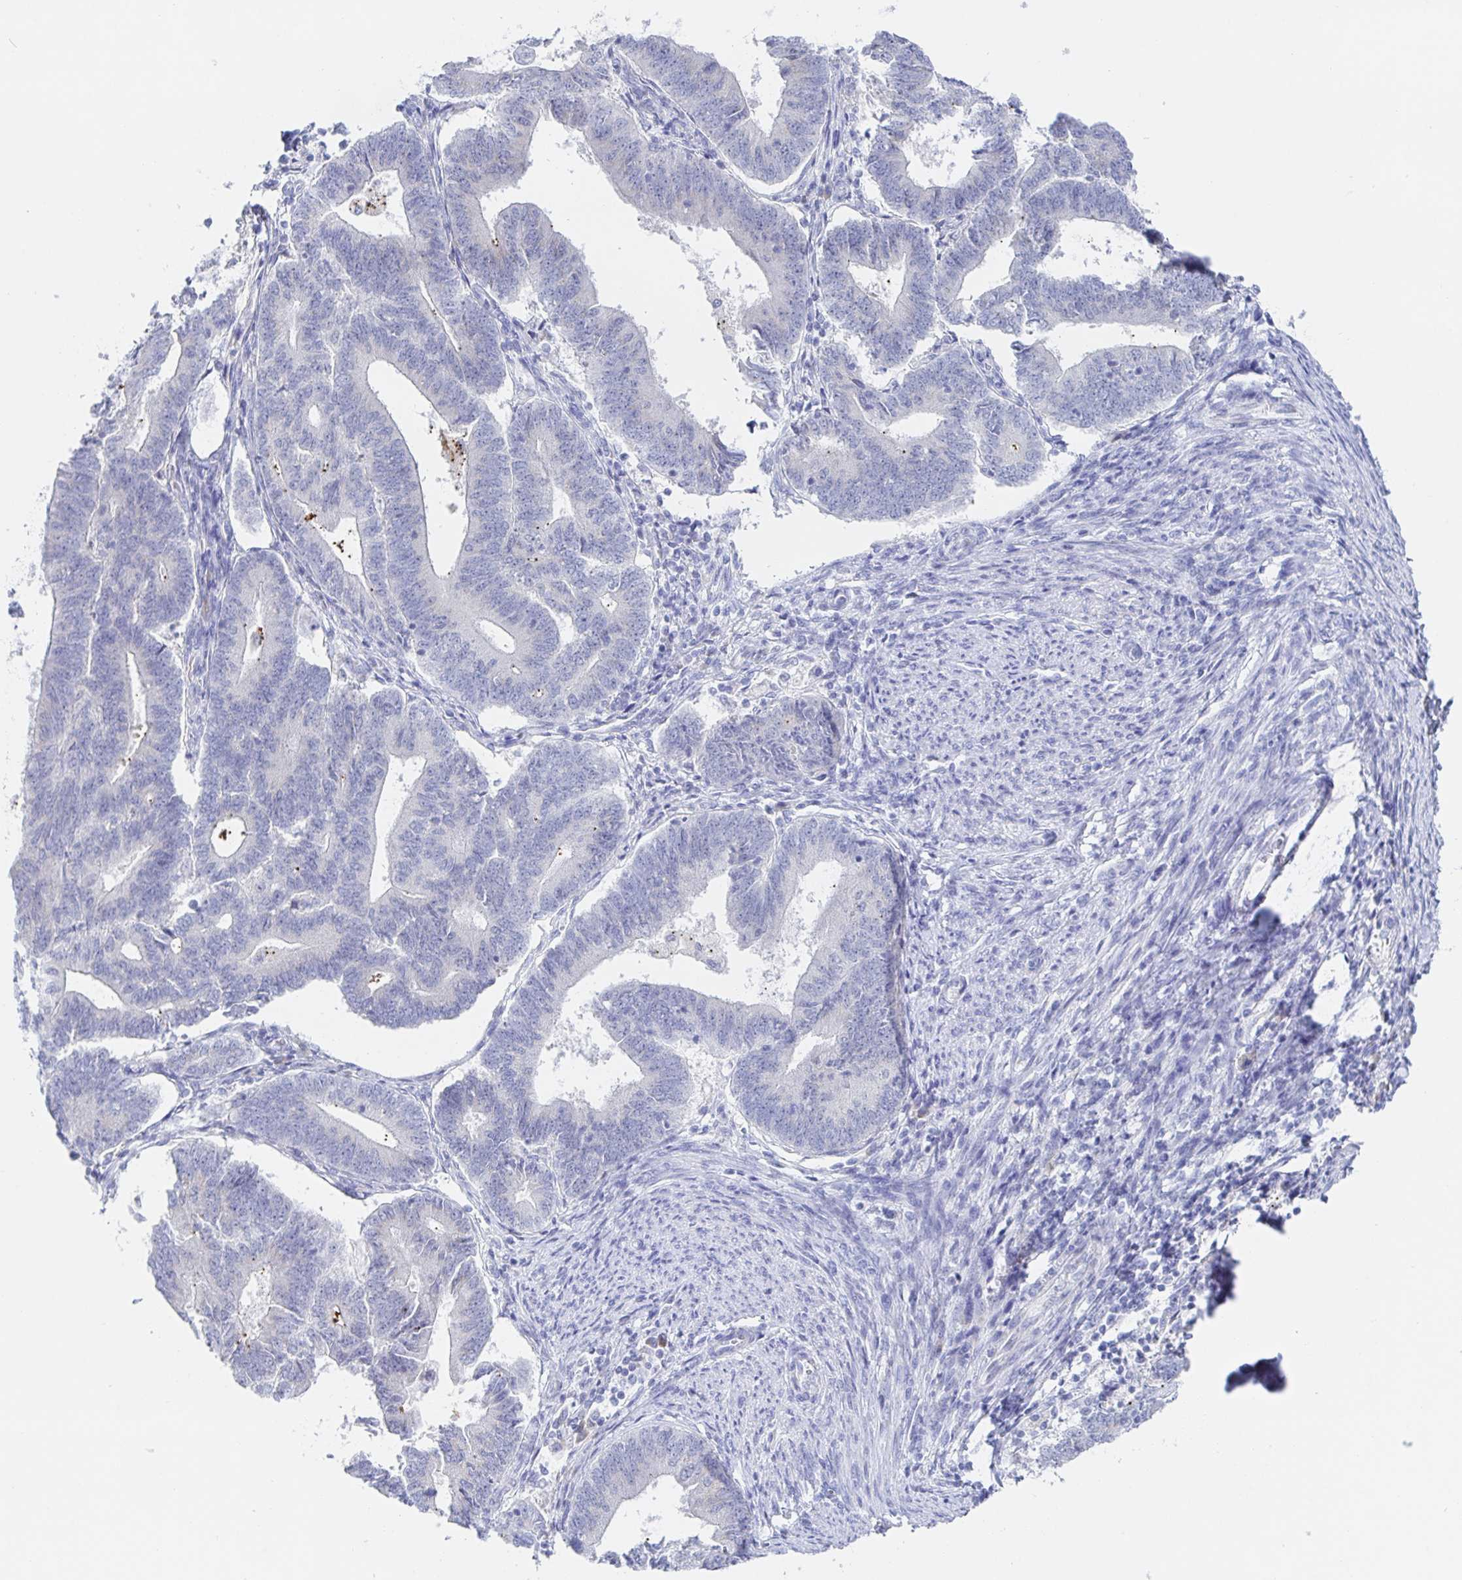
{"staining": {"intensity": "negative", "quantity": "none", "location": "none"}, "tissue": "endometrial cancer", "cell_type": "Tumor cells", "image_type": "cancer", "snomed": [{"axis": "morphology", "description": "Adenocarcinoma, NOS"}, {"axis": "topography", "description": "Endometrium"}], "caption": "Endometrial cancer was stained to show a protein in brown. There is no significant positivity in tumor cells.", "gene": "SIAH3", "patient": {"sex": "female", "age": 70}}